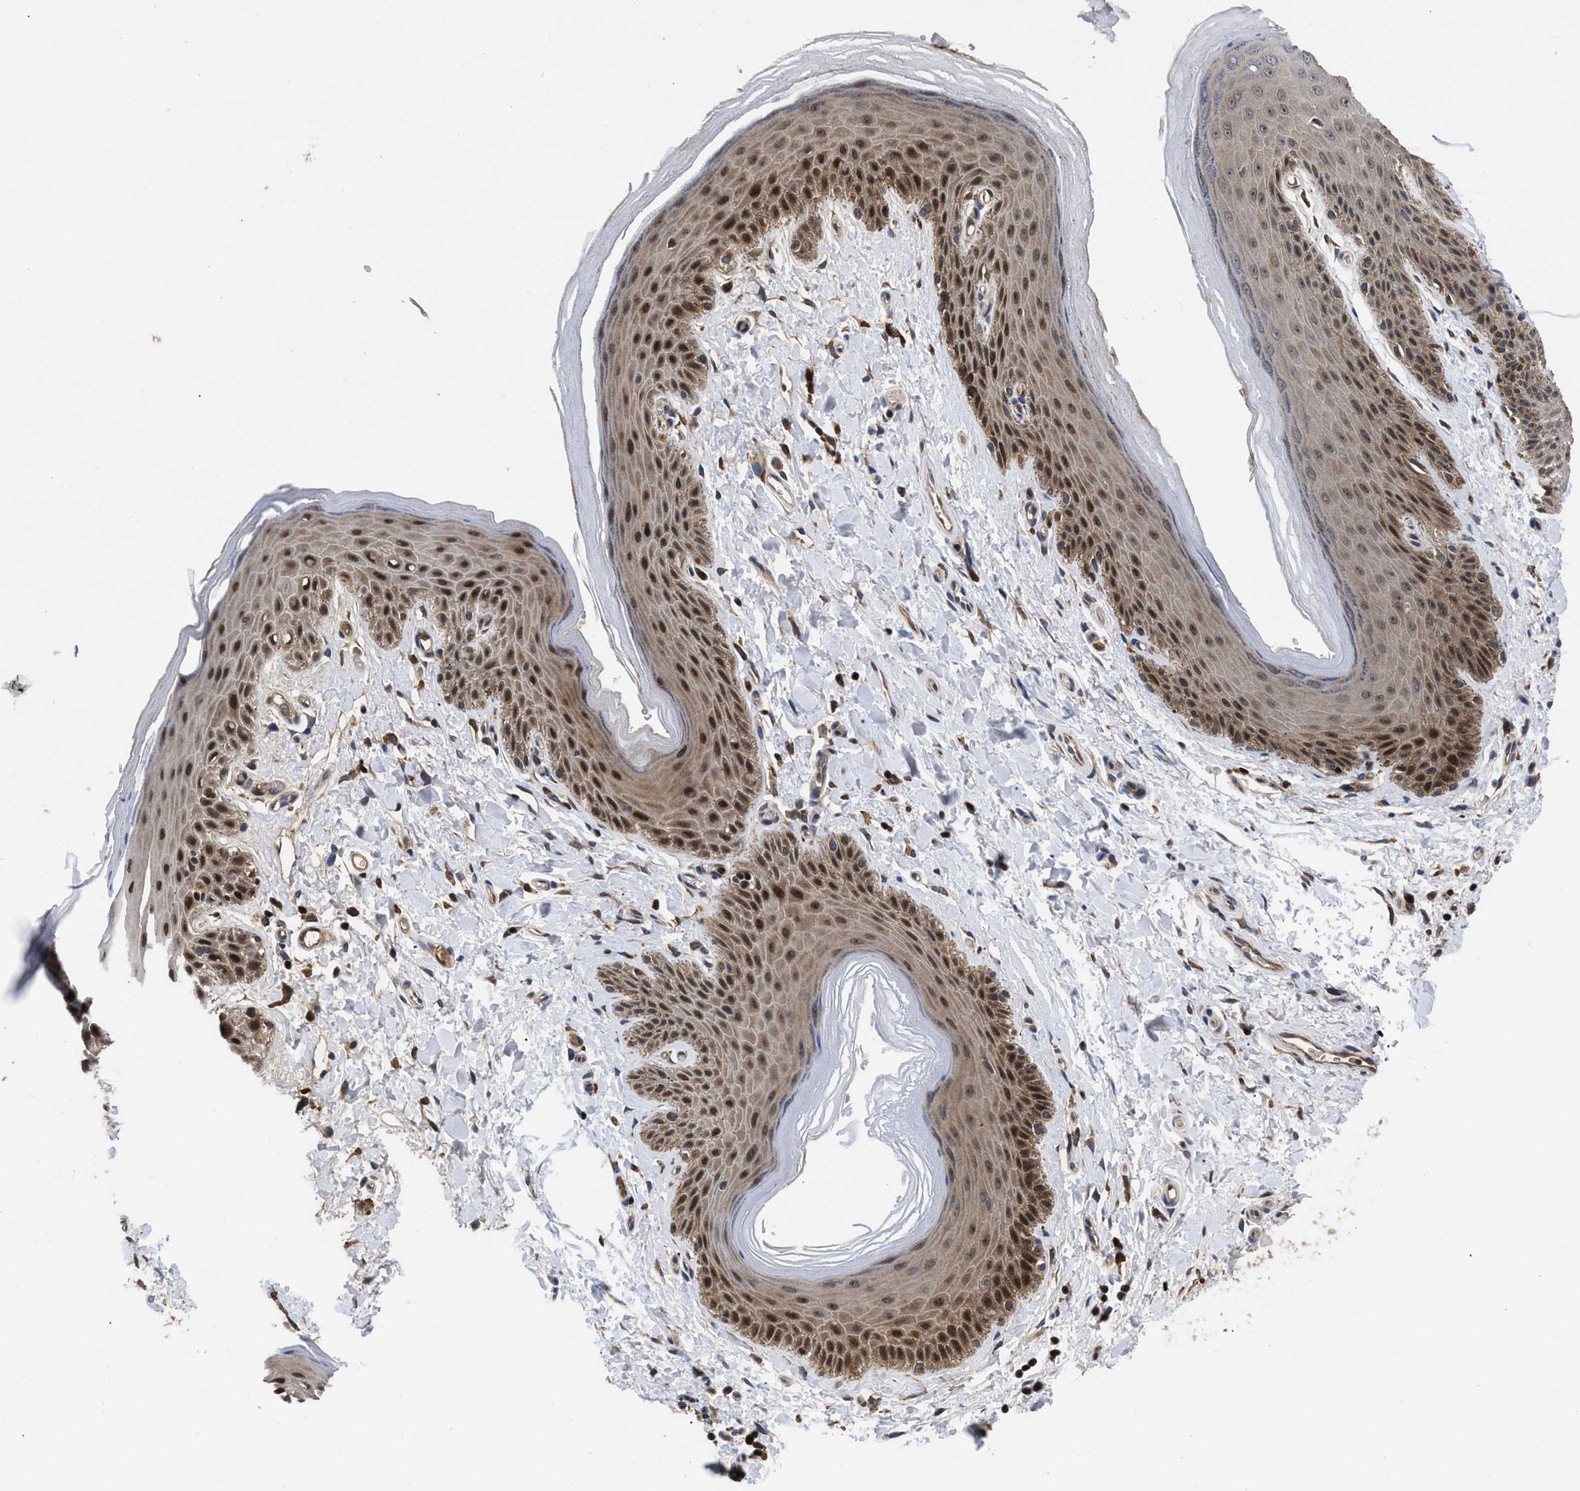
{"staining": {"intensity": "moderate", "quantity": ">75%", "location": "cytoplasmic/membranous,nuclear"}, "tissue": "skin", "cell_type": "Epidermal cells", "image_type": "normal", "snomed": [{"axis": "morphology", "description": "Normal tissue, NOS"}, {"axis": "topography", "description": "Anal"}], "caption": "Immunohistochemical staining of normal skin demonstrates moderate cytoplasmic/membranous,nuclear protein positivity in approximately >75% of epidermal cells. The protein of interest is shown in brown color, while the nuclei are stained blue.", "gene": "FAM200A", "patient": {"sex": "male", "age": 44}}